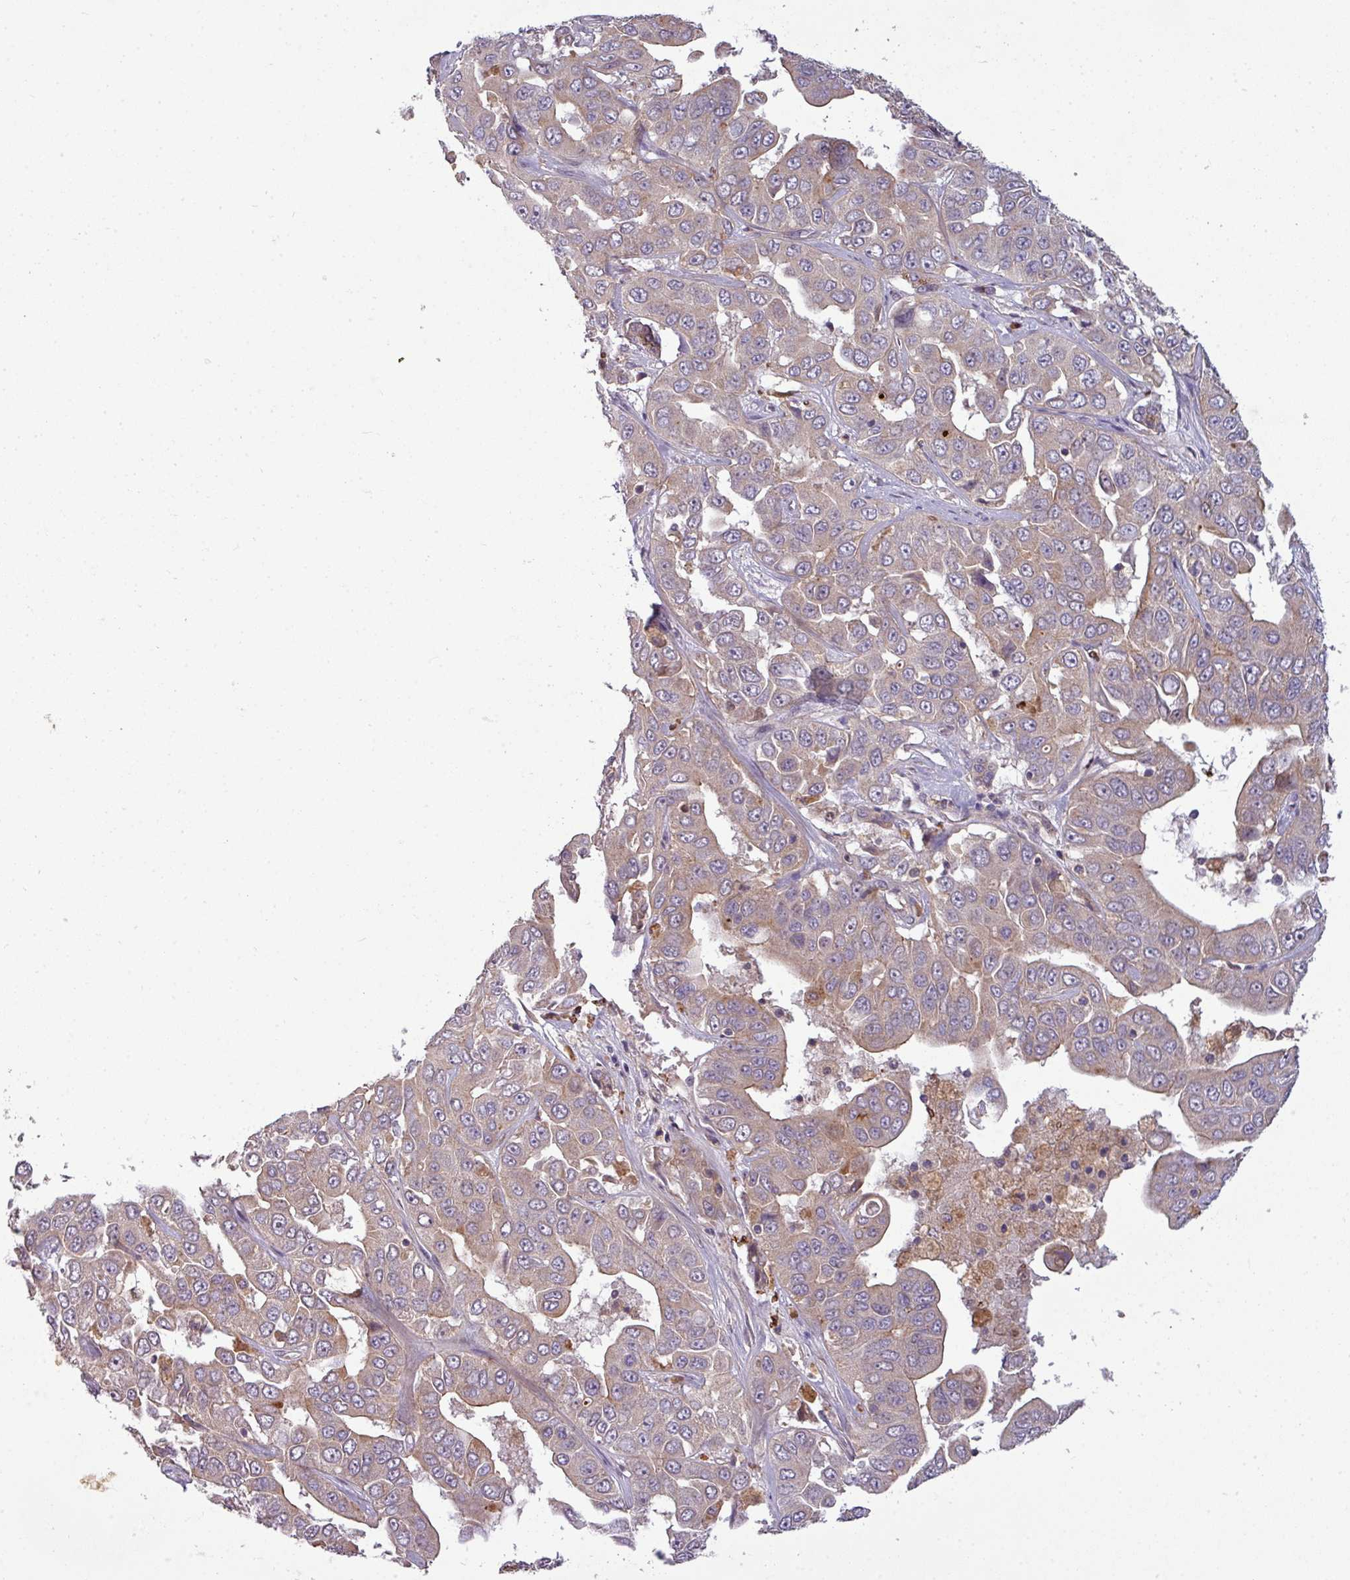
{"staining": {"intensity": "weak", "quantity": "25%-75%", "location": "cytoplasmic/membranous"}, "tissue": "liver cancer", "cell_type": "Tumor cells", "image_type": "cancer", "snomed": [{"axis": "morphology", "description": "Cholangiocarcinoma"}, {"axis": "topography", "description": "Liver"}], "caption": "This is an image of immunohistochemistry (IHC) staining of liver cancer (cholangiocarcinoma), which shows weak positivity in the cytoplasmic/membranous of tumor cells.", "gene": "PAPLN", "patient": {"sex": "female", "age": 52}}